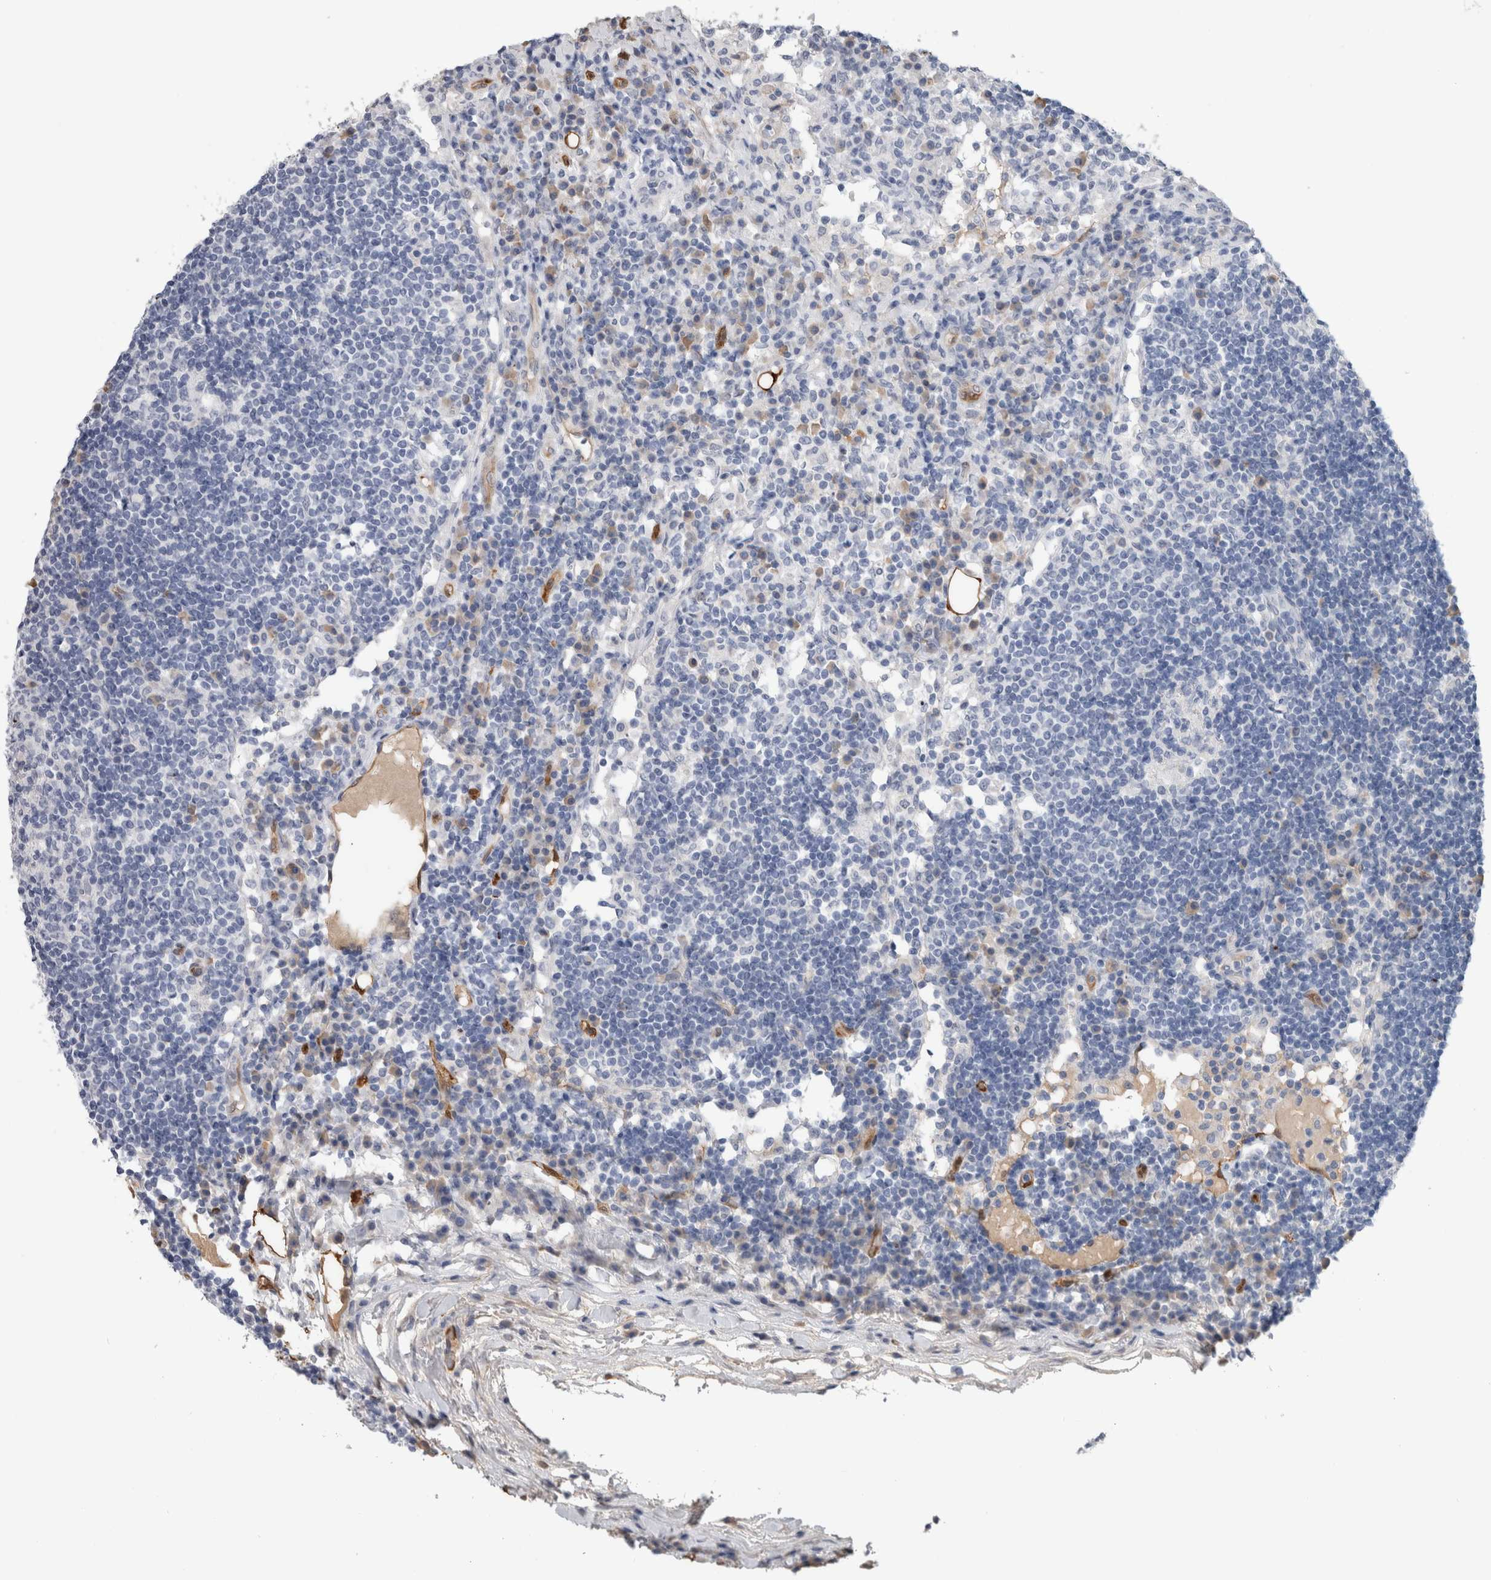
{"staining": {"intensity": "negative", "quantity": "none", "location": "none"}, "tissue": "lymph node", "cell_type": "Germinal center cells", "image_type": "normal", "snomed": [{"axis": "morphology", "description": "Normal tissue, NOS"}, {"axis": "topography", "description": "Lymph node"}], "caption": "This is an immunohistochemistry (IHC) image of normal human lymph node. There is no staining in germinal center cells.", "gene": "FABP4", "patient": {"sex": "female", "age": 53}}